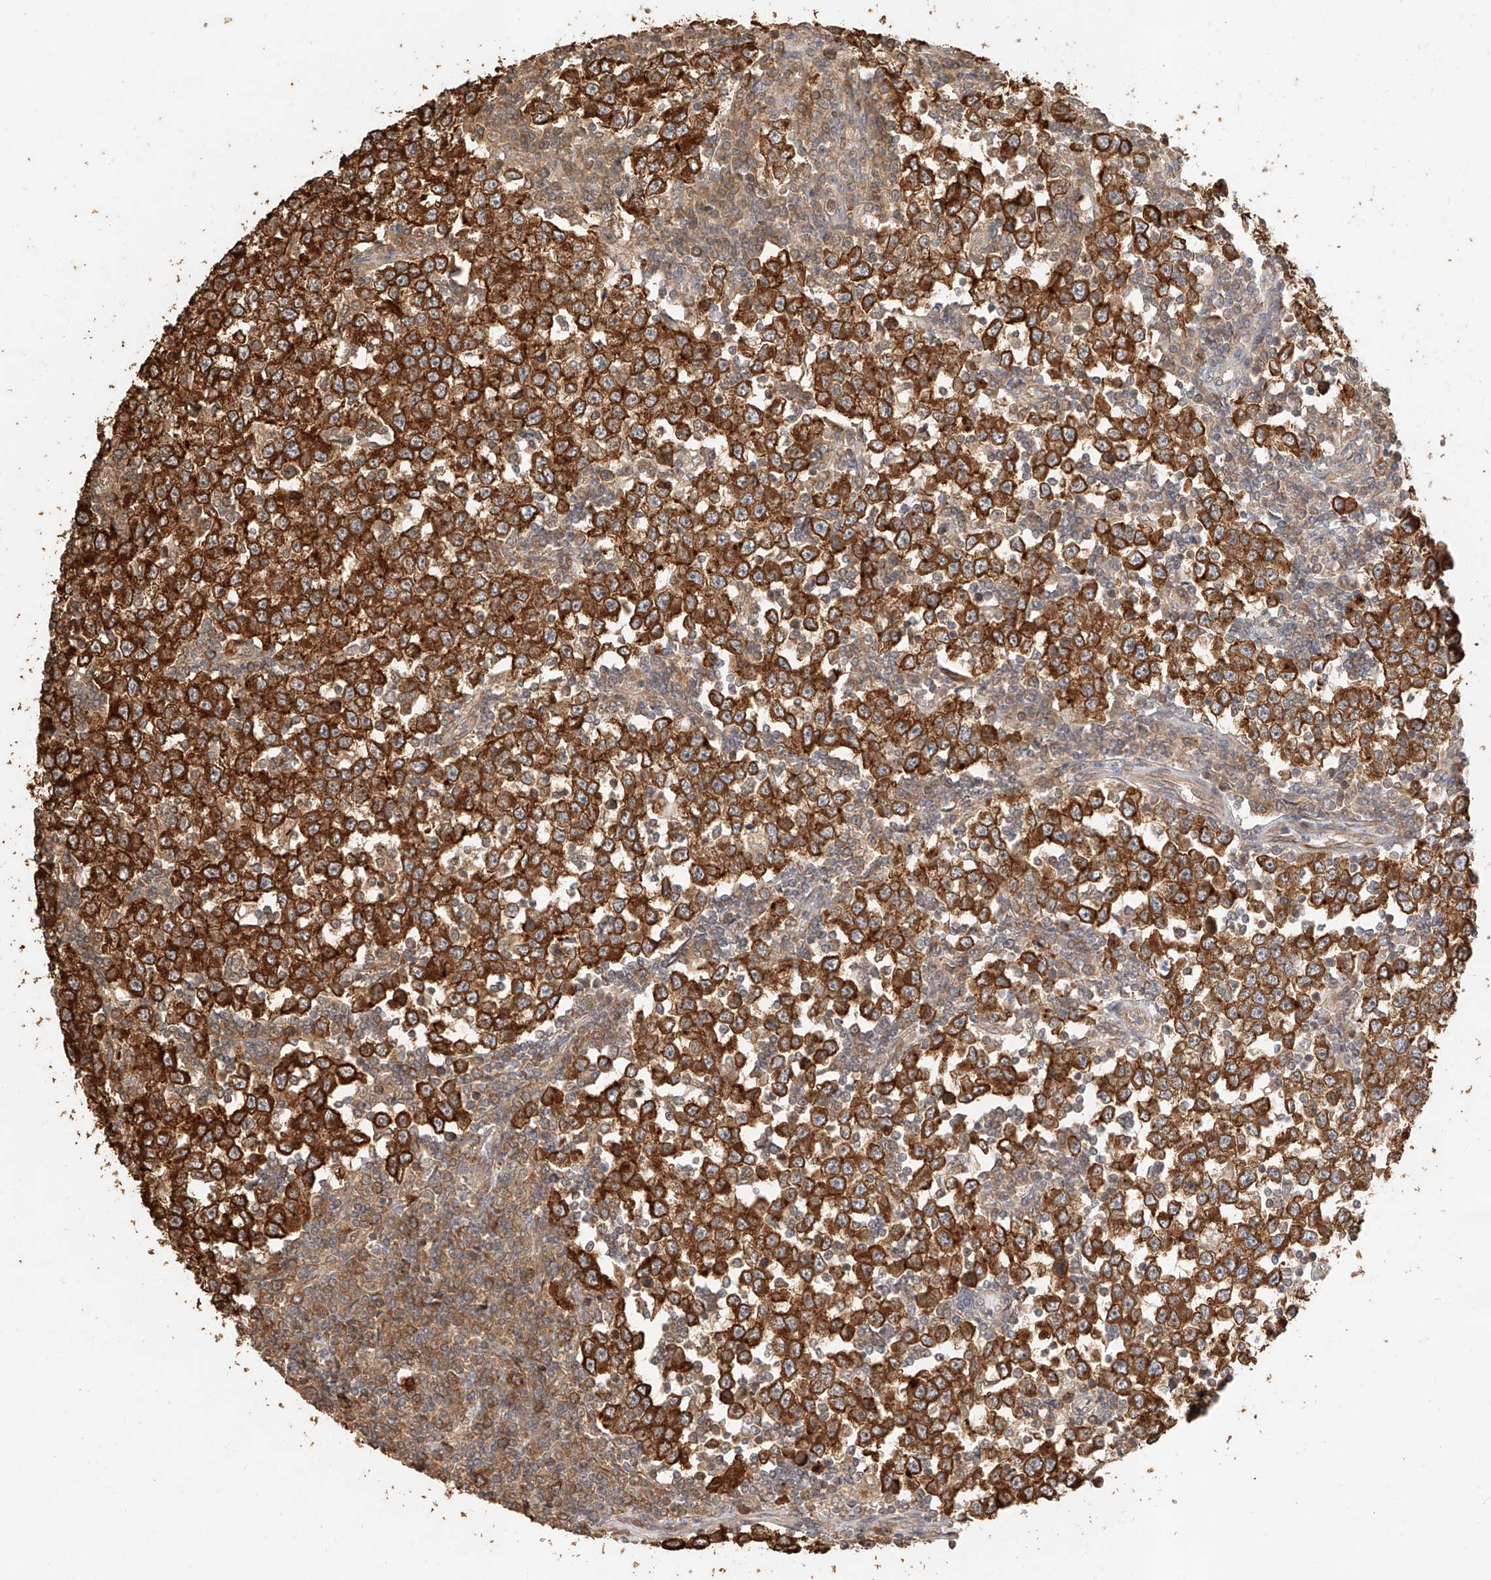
{"staining": {"intensity": "strong", "quantity": ">75%", "location": "cytoplasmic/membranous"}, "tissue": "testis cancer", "cell_type": "Tumor cells", "image_type": "cancer", "snomed": [{"axis": "morphology", "description": "Seminoma, NOS"}, {"axis": "topography", "description": "Testis"}], "caption": "Immunohistochemistry (IHC) photomicrograph of human testis cancer stained for a protein (brown), which demonstrates high levels of strong cytoplasmic/membranous positivity in about >75% of tumor cells.", "gene": "NAP1L1", "patient": {"sex": "male", "age": 65}}